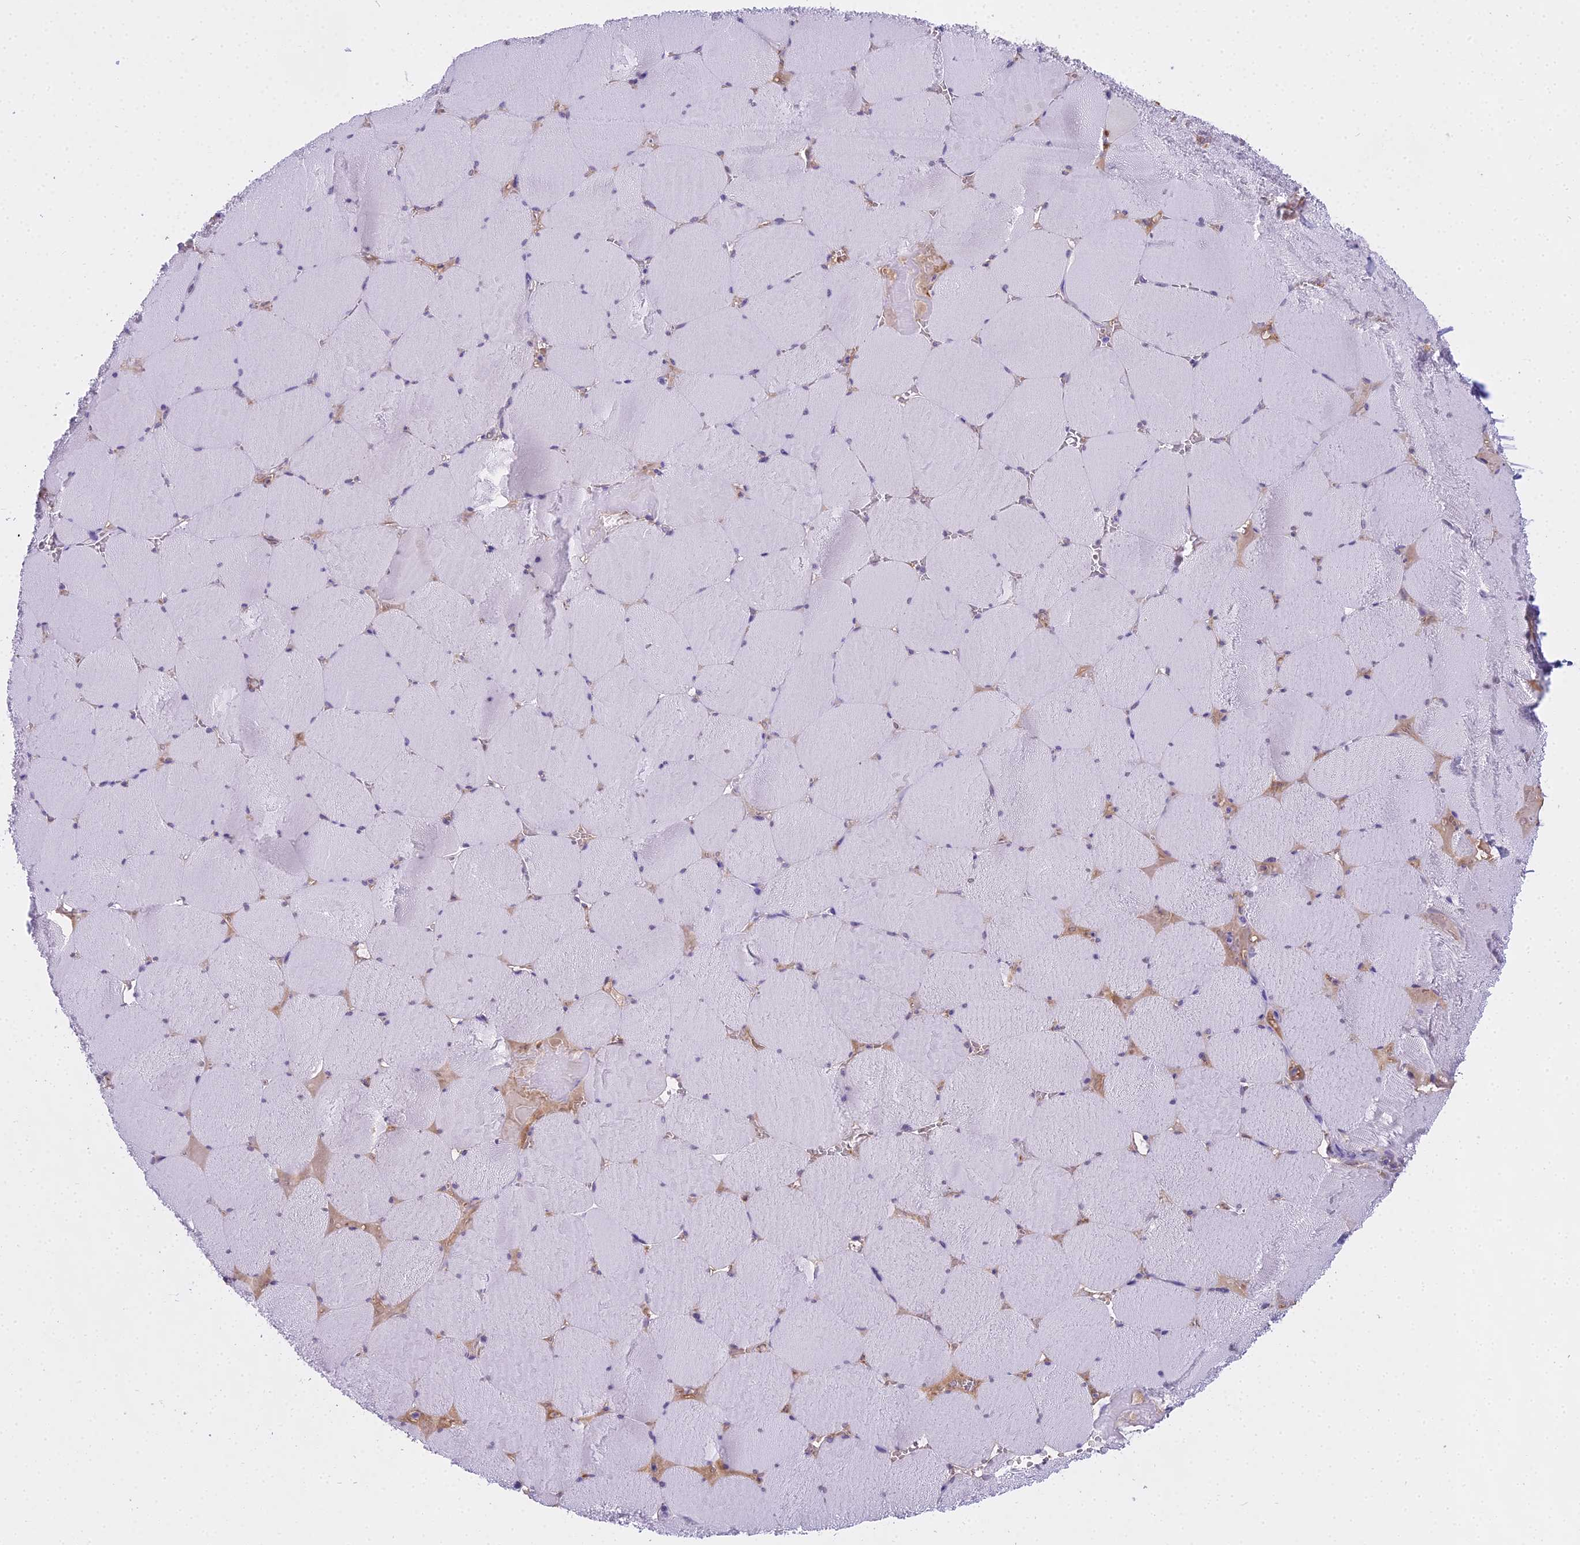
{"staining": {"intensity": "negative", "quantity": "none", "location": "none"}, "tissue": "skeletal muscle", "cell_type": "Myocytes", "image_type": "normal", "snomed": [{"axis": "morphology", "description": "Normal tissue, NOS"}, {"axis": "topography", "description": "Skeletal muscle"}, {"axis": "topography", "description": "Head-Neck"}], "caption": "High magnification brightfield microscopy of normal skeletal muscle stained with DAB (brown) and counterstained with hematoxylin (blue): myocytes show no significant expression. (Brightfield microscopy of DAB (3,3'-diaminobenzidine) IHC at high magnification).", "gene": "MAT2A", "patient": {"sex": "male", "age": 66}}